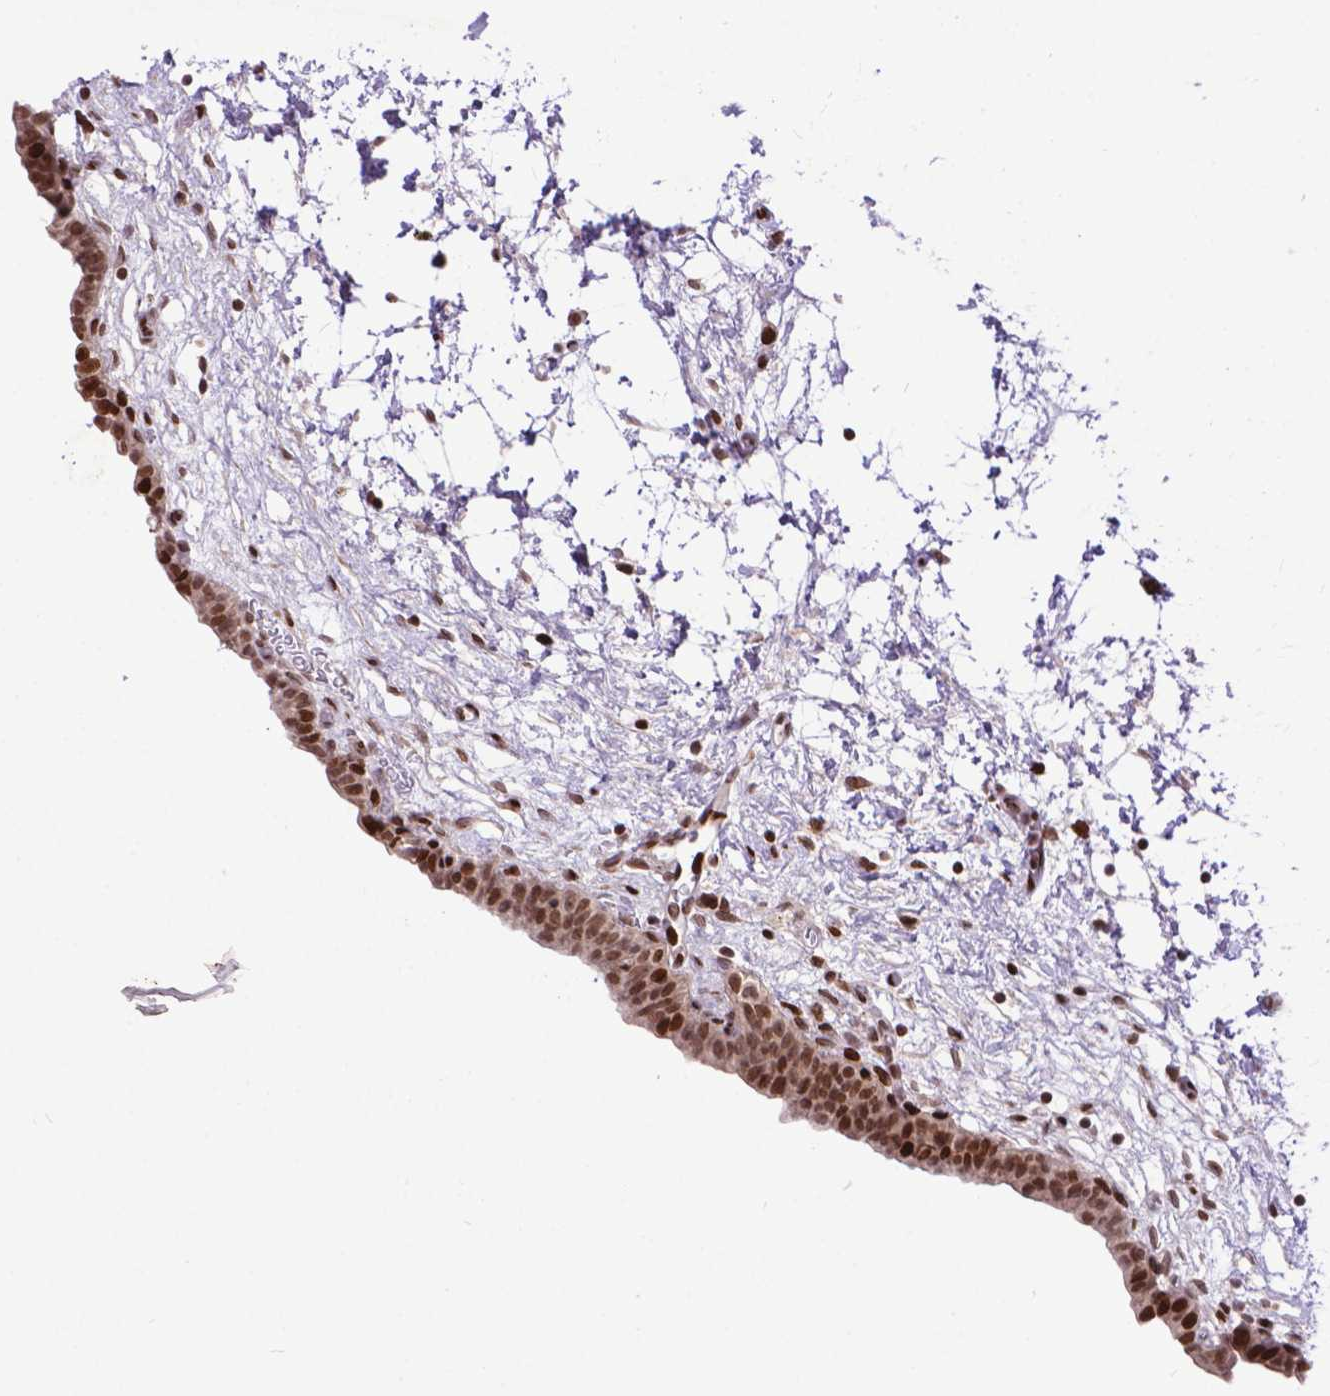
{"staining": {"intensity": "moderate", "quantity": "<25%", "location": "nuclear"}, "tissue": "urinary bladder", "cell_type": "Urothelial cells", "image_type": "normal", "snomed": [{"axis": "morphology", "description": "Normal tissue, NOS"}, {"axis": "topography", "description": "Urinary bladder"}], "caption": "IHC micrograph of unremarkable urinary bladder: human urinary bladder stained using immunohistochemistry (IHC) reveals low levels of moderate protein expression localized specifically in the nuclear of urothelial cells, appearing as a nuclear brown color.", "gene": "AMER1", "patient": {"sex": "male", "age": 69}}